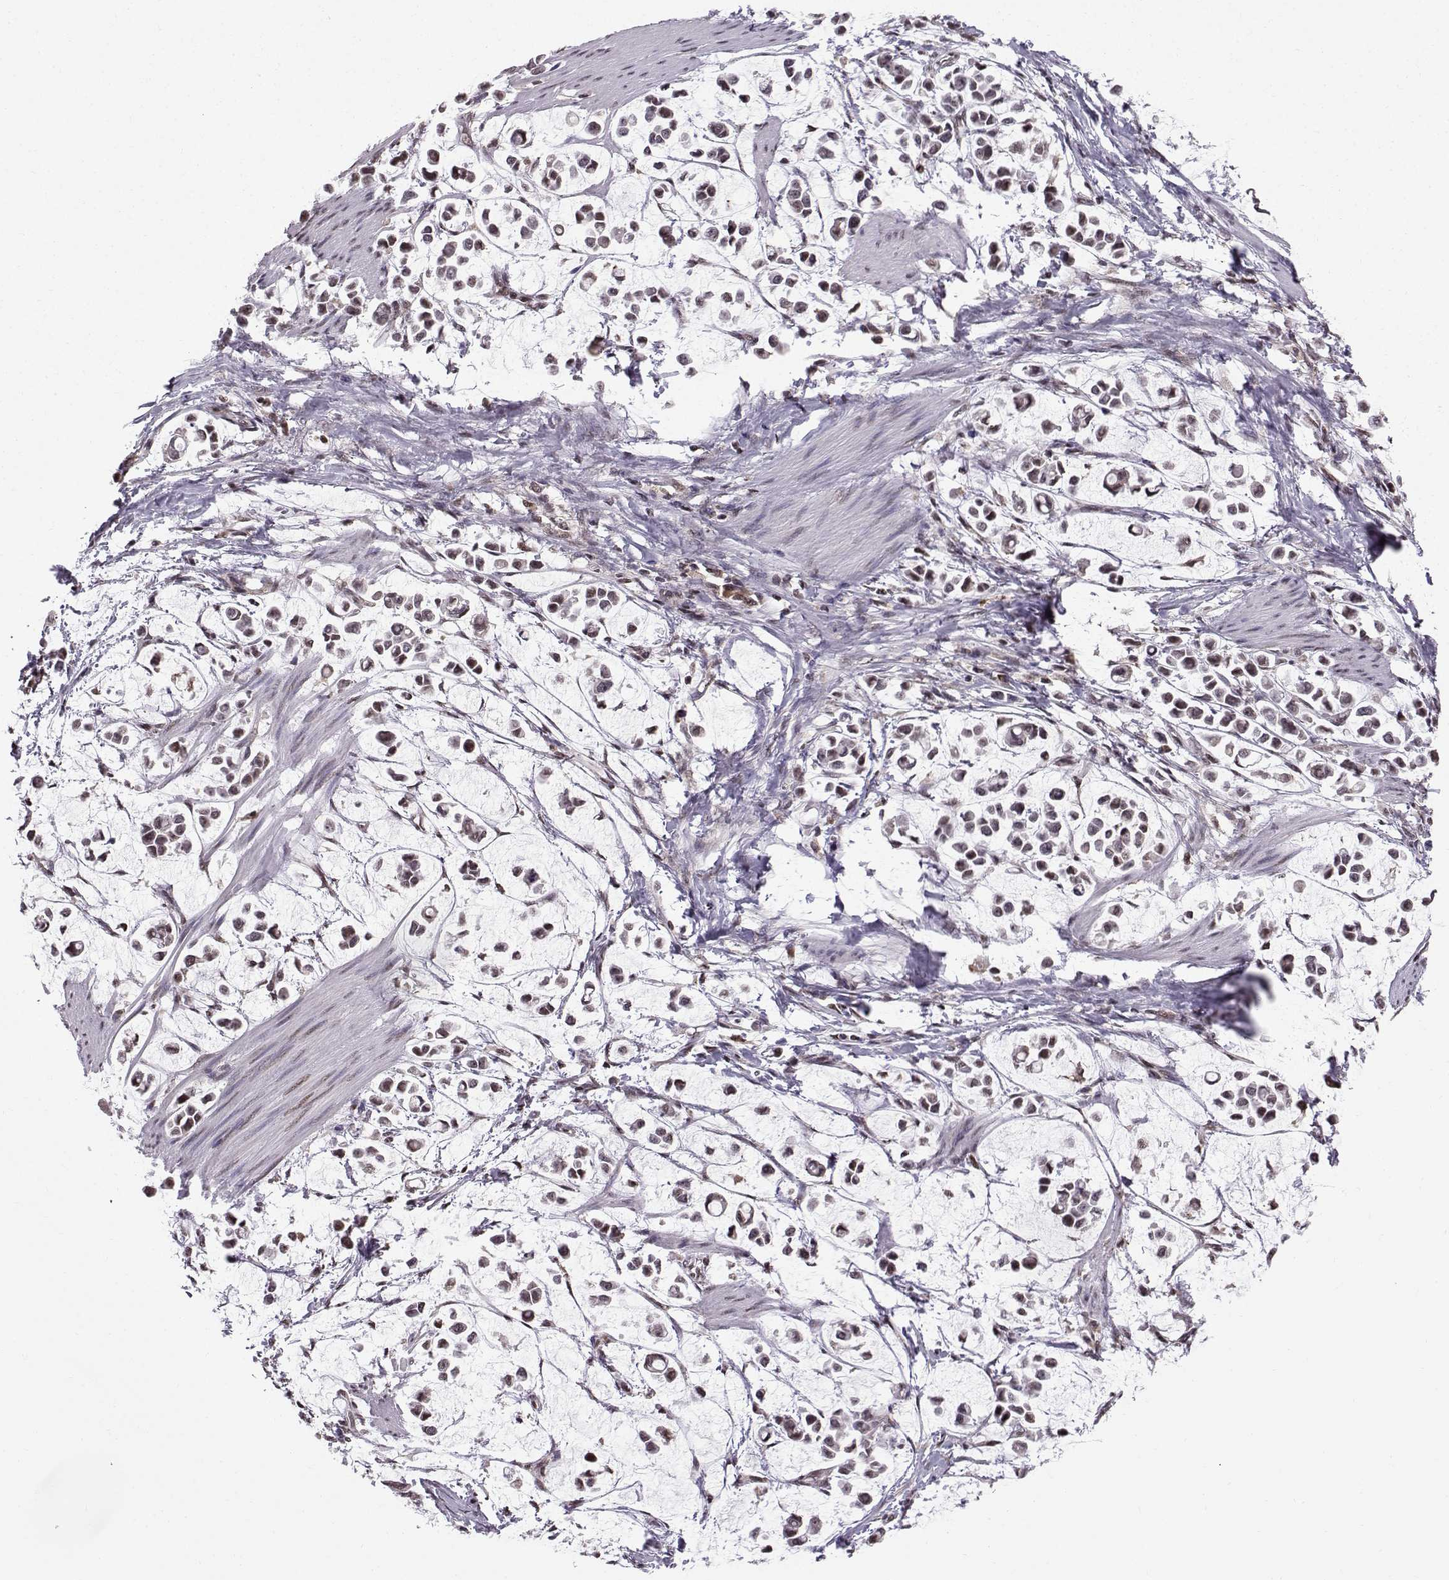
{"staining": {"intensity": "negative", "quantity": "none", "location": "none"}, "tissue": "stomach cancer", "cell_type": "Tumor cells", "image_type": "cancer", "snomed": [{"axis": "morphology", "description": "Adenocarcinoma, NOS"}, {"axis": "topography", "description": "Stomach"}], "caption": "A histopathology image of stomach cancer stained for a protein exhibits no brown staining in tumor cells. Brightfield microscopy of immunohistochemistry (IHC) stained with DAB (3,3'-diaminobenzidine) (brown) and hematoxylin (blue), captured at high magnification.", "gene": "EZH1", "patient": {"sex": "male", "age": 82}}